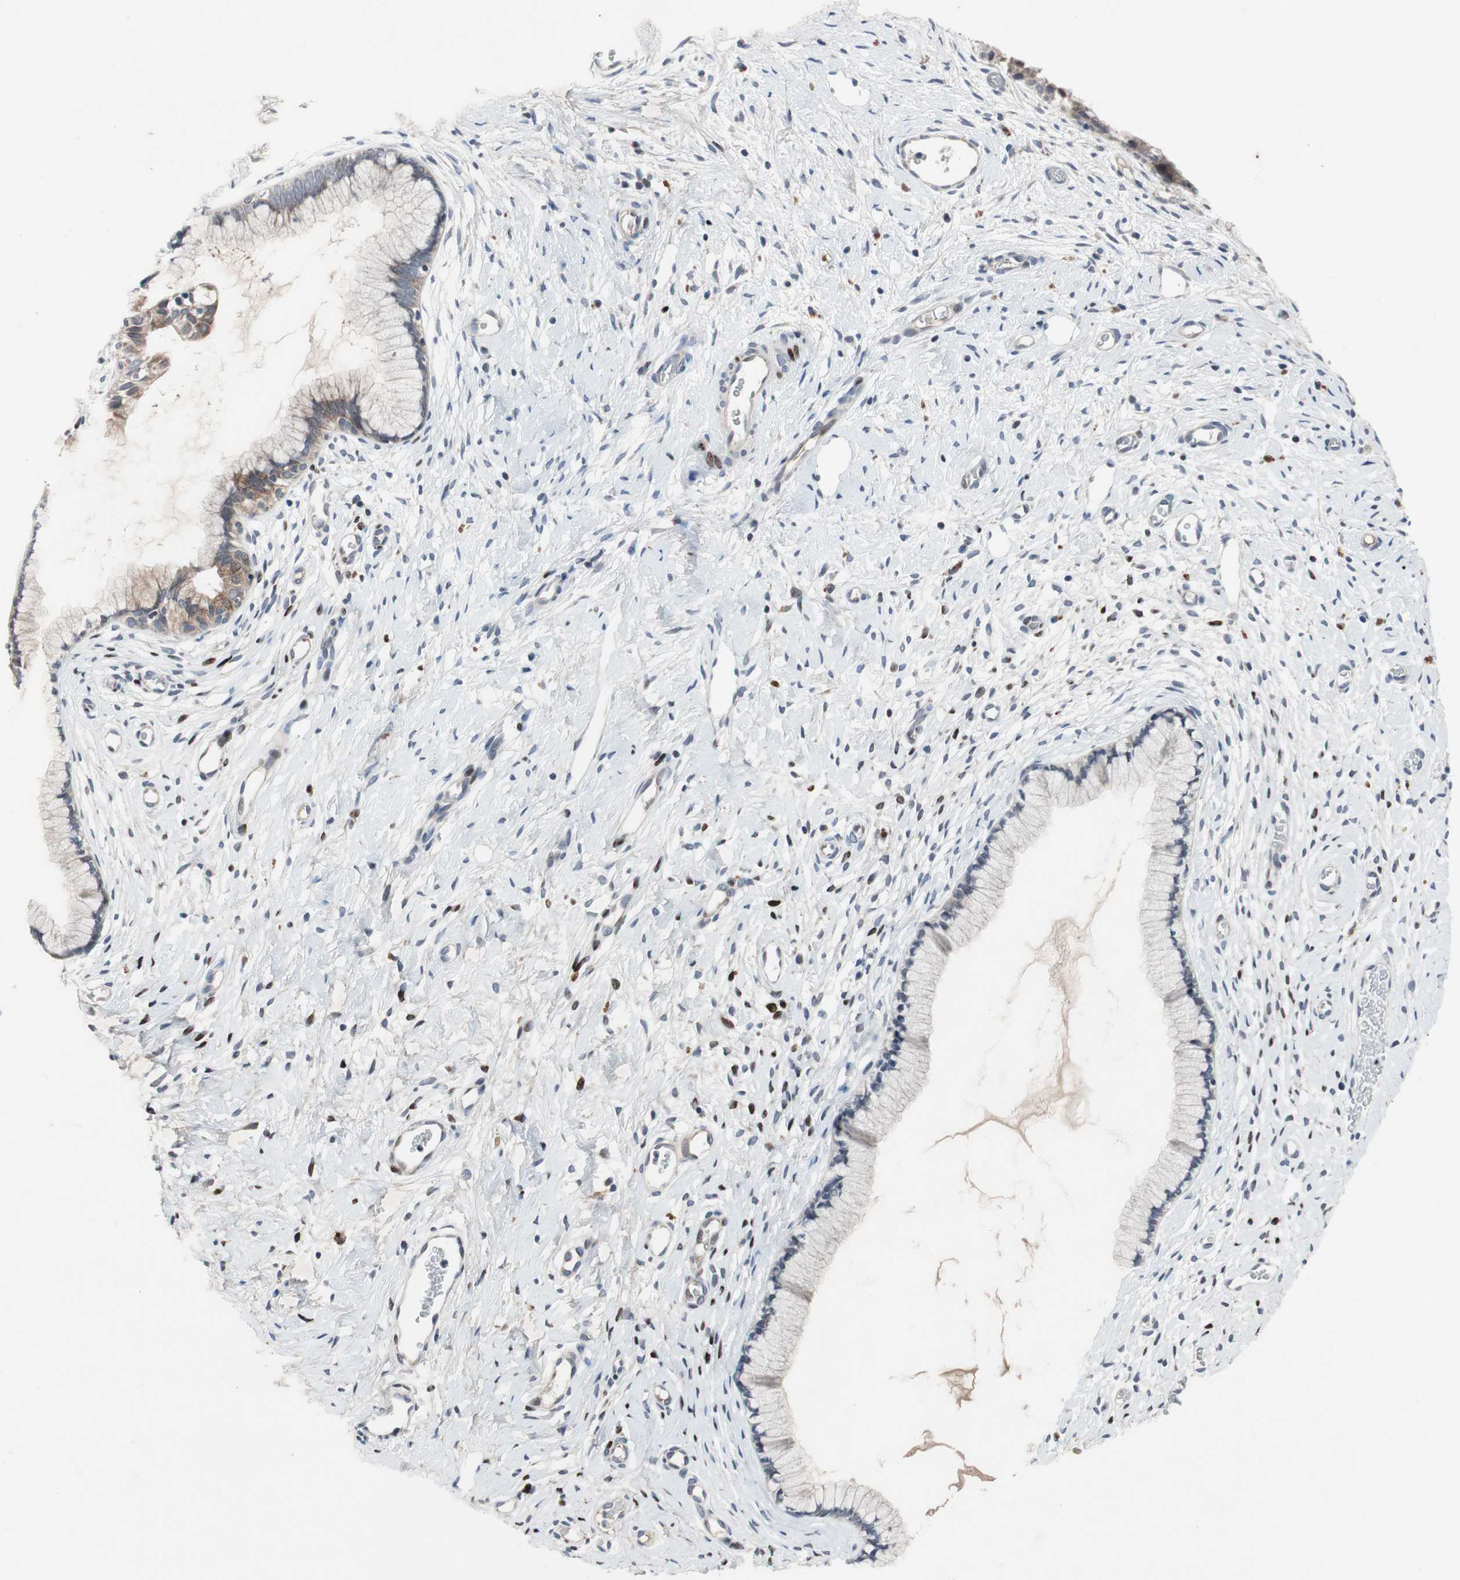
{"staining": {"intensity": "moderate", "quantity": "<25%", "location": "cytoplasmic/membranous"}, "tissue": "cervix", "cell_type": "Glandular cells", "image_type": "normal", "snomed": [{"axis": "morphology", "description": "Normal tissue, NOS"}, {"axis": "topography", "description": "Cervix"}], "caption": "Cervix stained for a protein demonstrates moderate cytoplasmic/membranous positivity in glandular cells.", "gene": "MUTYH", "patient": {"sex": "female", "age": 65}}